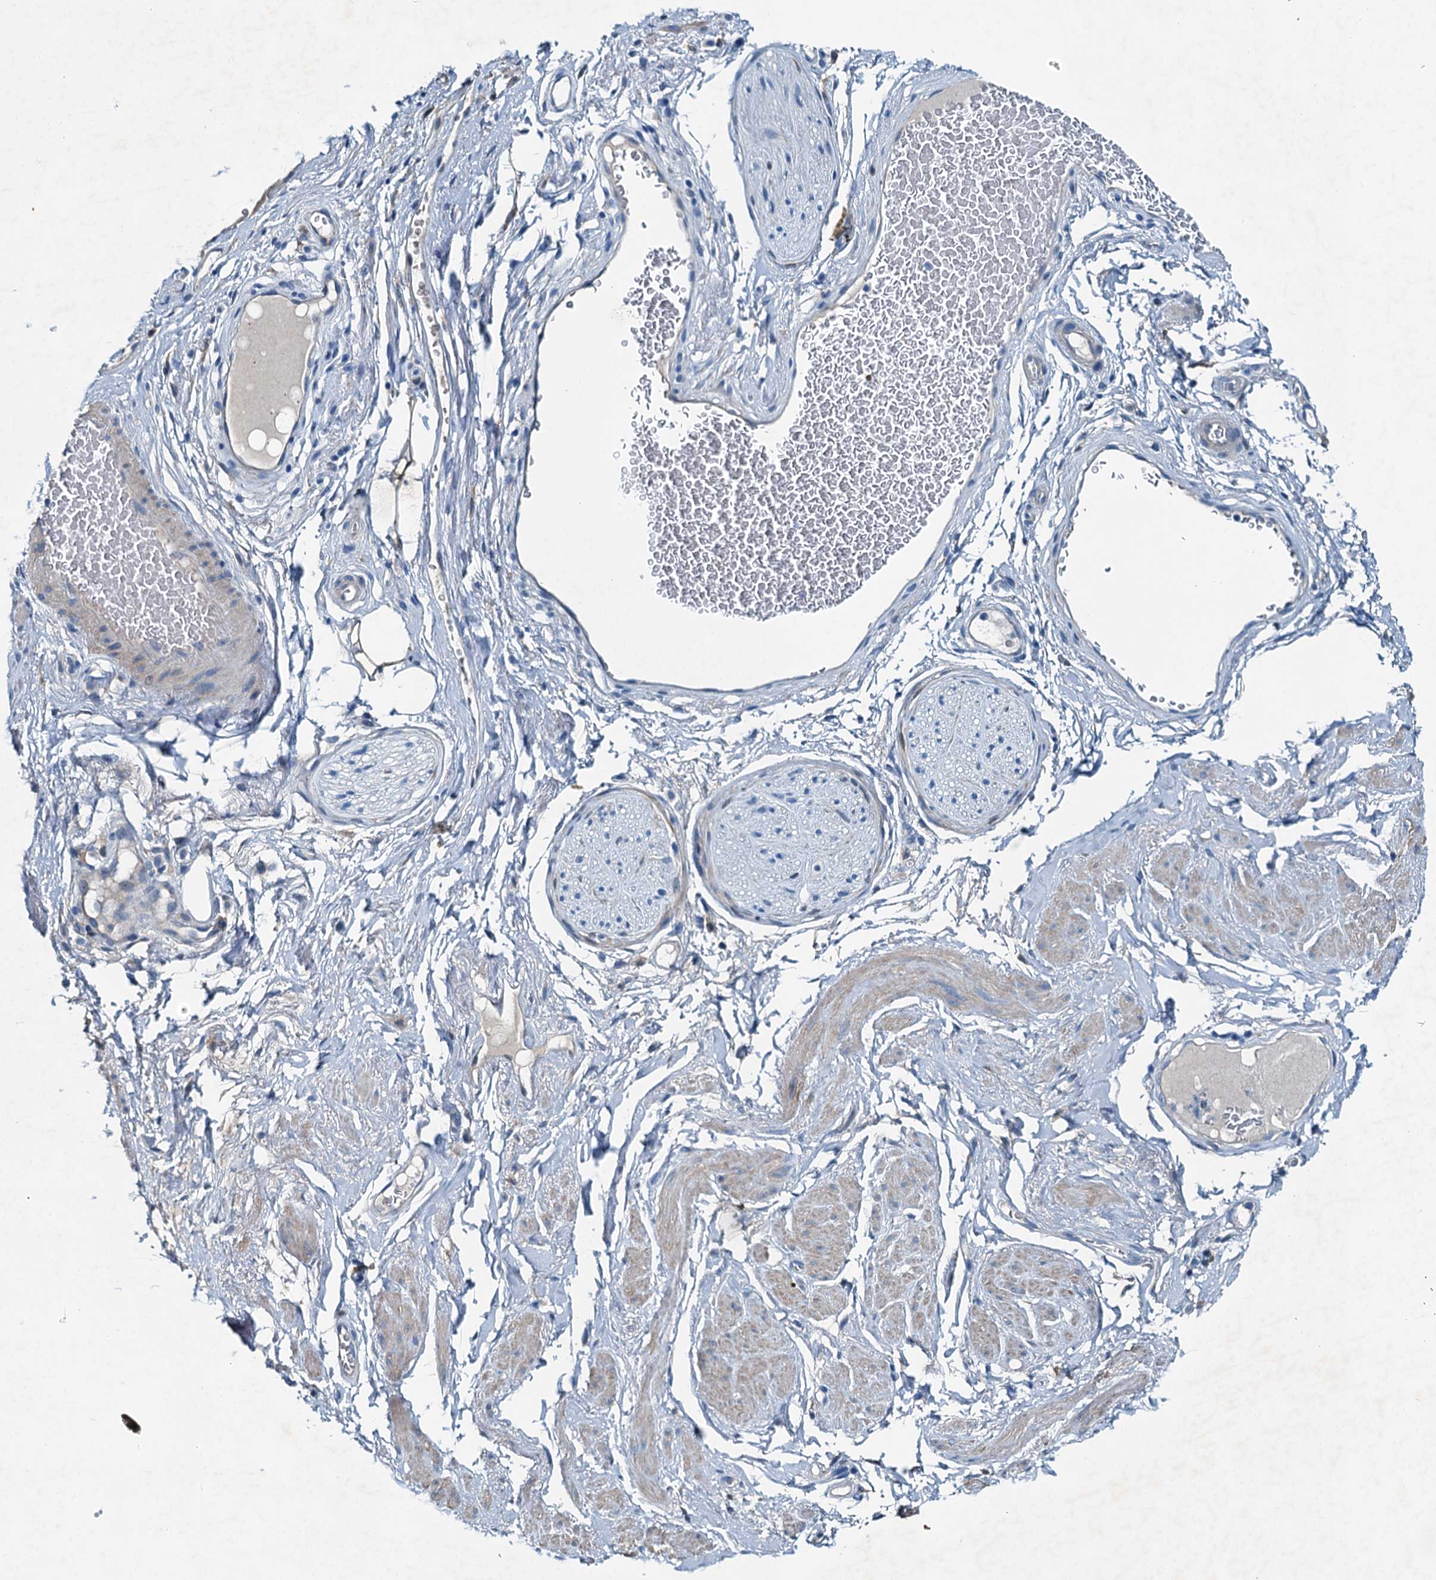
{"staining": {"intensity": "negative", "quantity": "none", "location": "none"}, "tissue": "adipose tissue", "cell_type": "Adipocytes", "image_type": "normal", "snomed": [{"axis": "morphology", "description": "Normal tissue, NOS"}, {"axis": "morphology", "description": "Adenocarcinoma, NOS"}, {"axis": "topography", "description": "Rectum"}, {"axis": "topography", "description": "Vagina"}, {"axis": "topography", "description": "Peripheral nerve tissue"}], "caption": "Immunohistochemistry (IHC) micrograph of benign human adipose tissue stained for a protein (brown), which displays no positivity in adipocytes.", "gene": "RAB3IL1", "patient": {"sex": "female", "age": 71}}